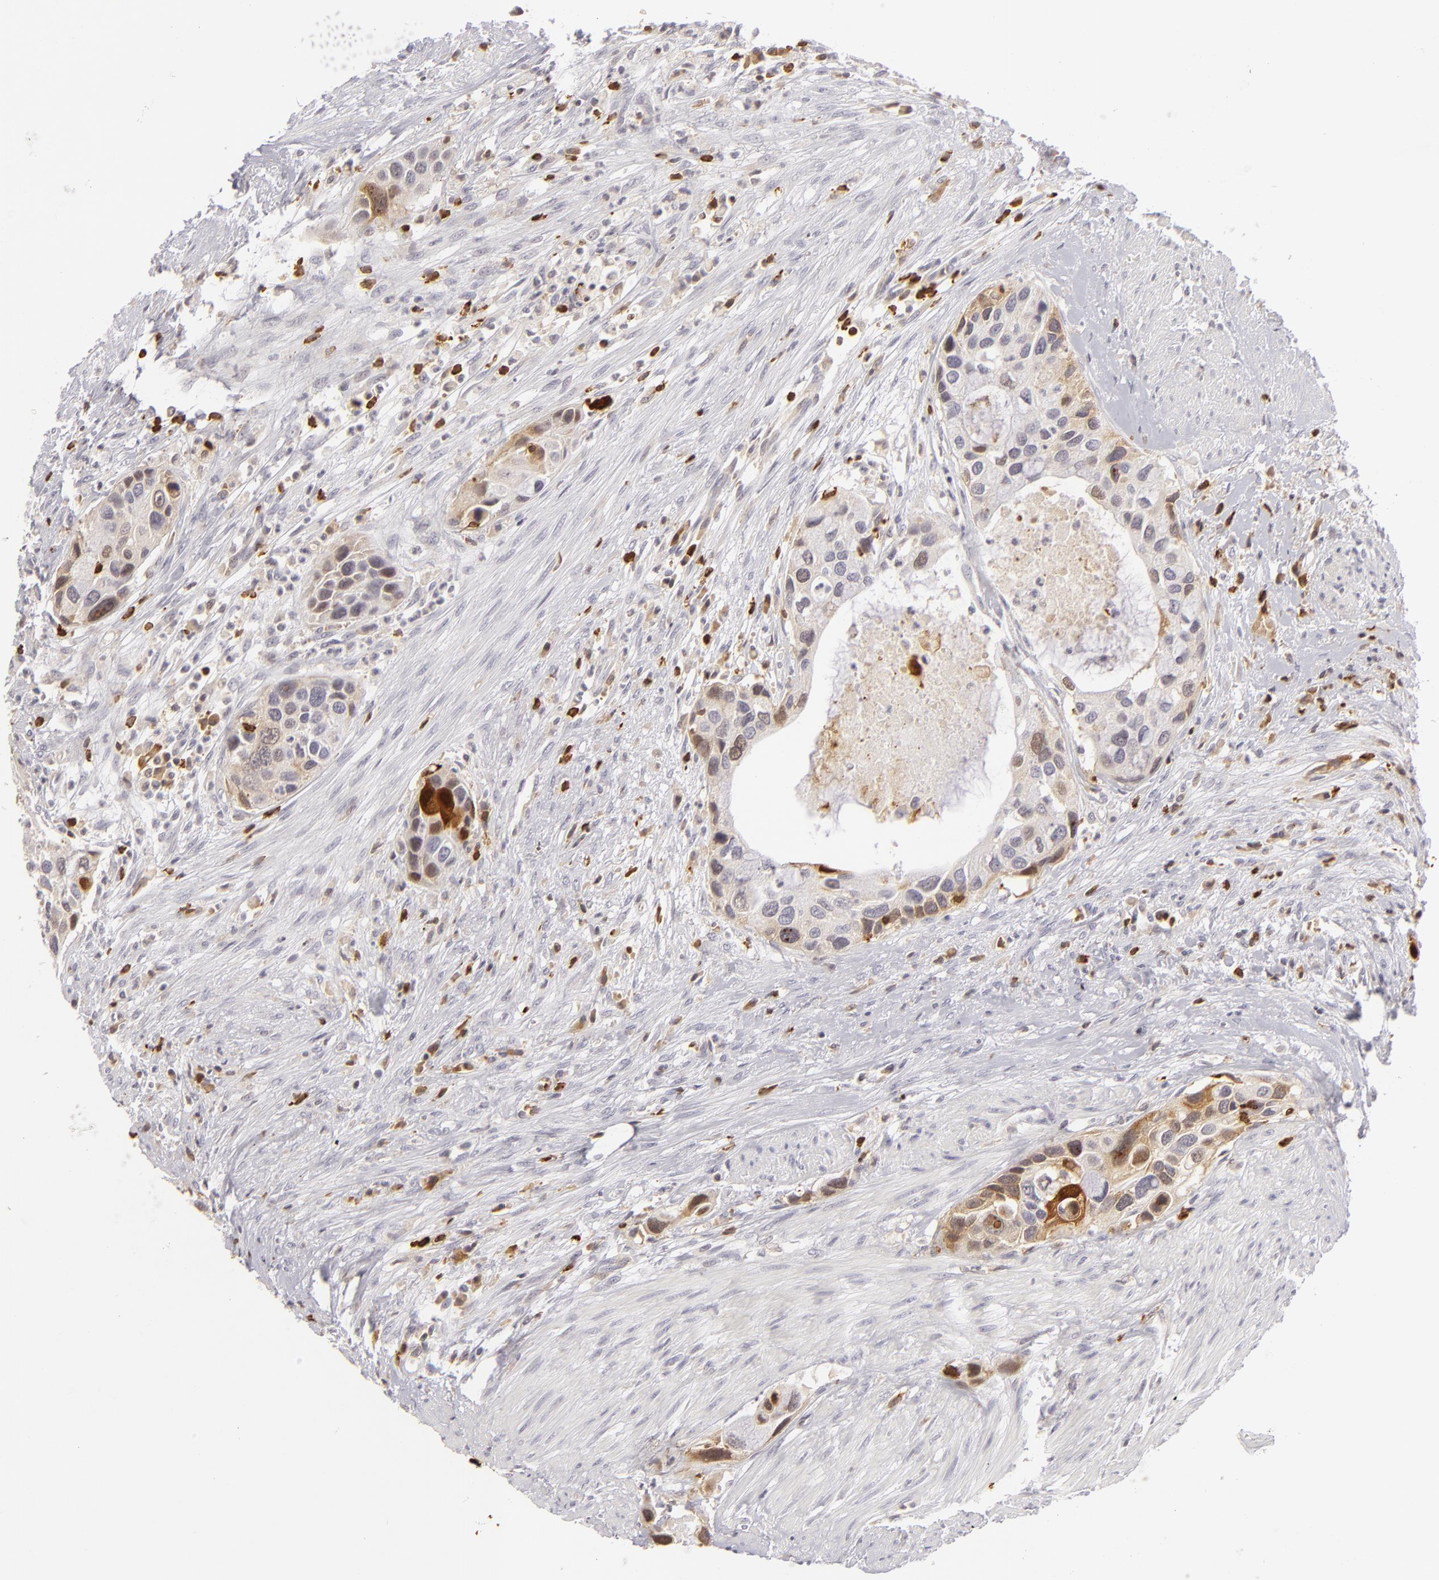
{"staining": {"intensity": "moderate", "quantity": "<25%", "location": "cytoplasmic/membranous,nuclear"}, "tissue": "urothelial cancer", "cell_type": "Tumor cells", "image_type": "cancer", "snomed": [{"axis": "morphology", "description": "Urothelial carcinoma, High grade"}, {"axis": "topography", "description": "Urinary bladder"}], "caption": "Immunohistochemical staining of human urothelial cancer exhibits low levels of moderate cytoplasmic/membranous and nuclear protein expression in approximately <25% of tumor cells.", "gene": "APOBEC3G", "patient": {"sex": "male", "age": 66}}